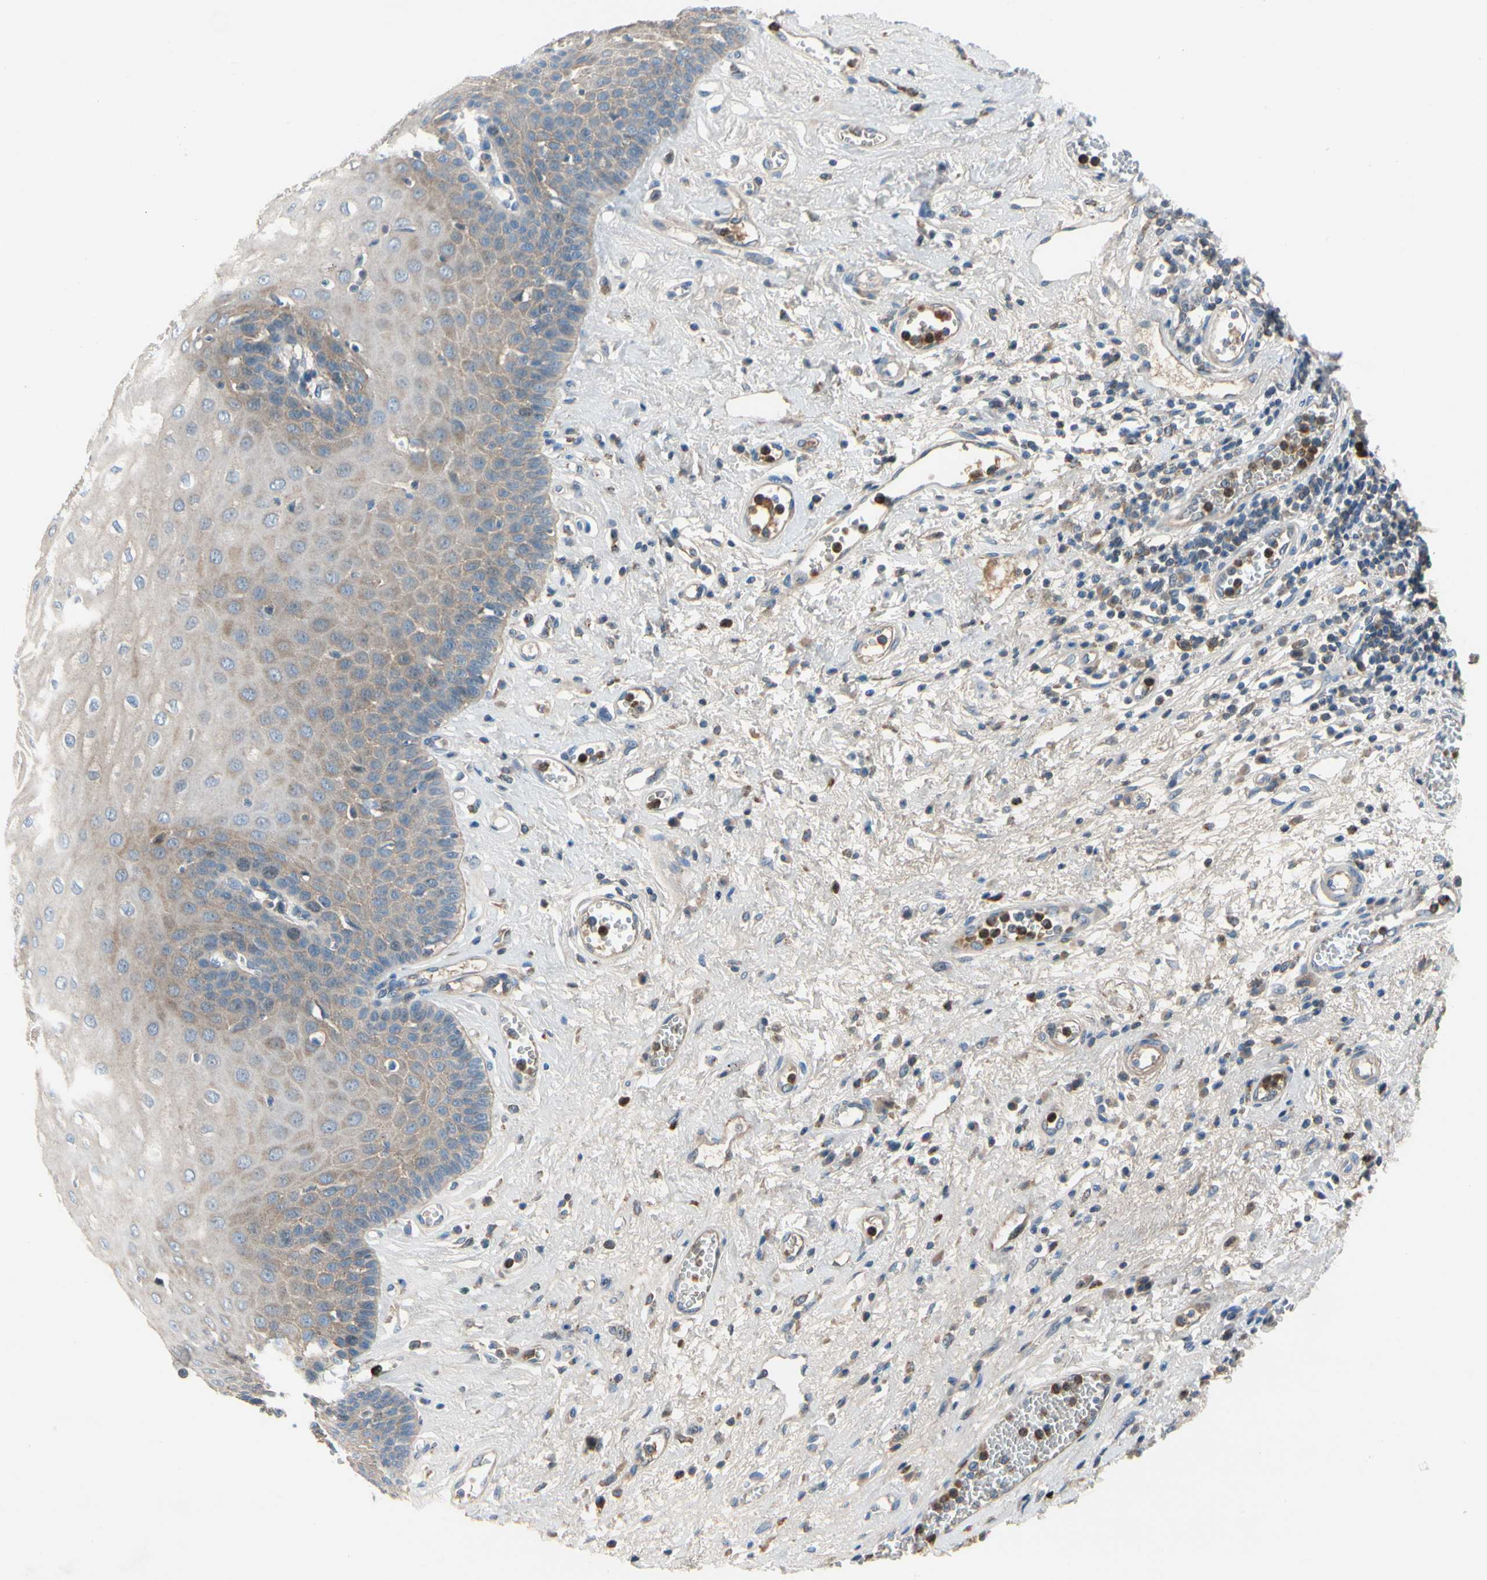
{"staining": {"intensity": "weak", "quantity": "<25%", "location": "cytoplasmic/membranous"}, "tissue": "esophagus", "cell_type": "Squamous epithelial cells", "image_type": "normal", "snomed": [{"axis": "morphology", "description": "Normal tissue, NOS"}, {"axis": "morphology", "description": "Squamous cell carcinoma, NOS"}, {"axis": "topography", "description": "Esophagus"}], "caption": "Immunohistochemistry image of unremarkable esophagus stained for a protein (brown), which demonstrates no expression in squamous epithelial cells.", "gene": "HJURP", "patient": {"sex": "male", "age": 65}}